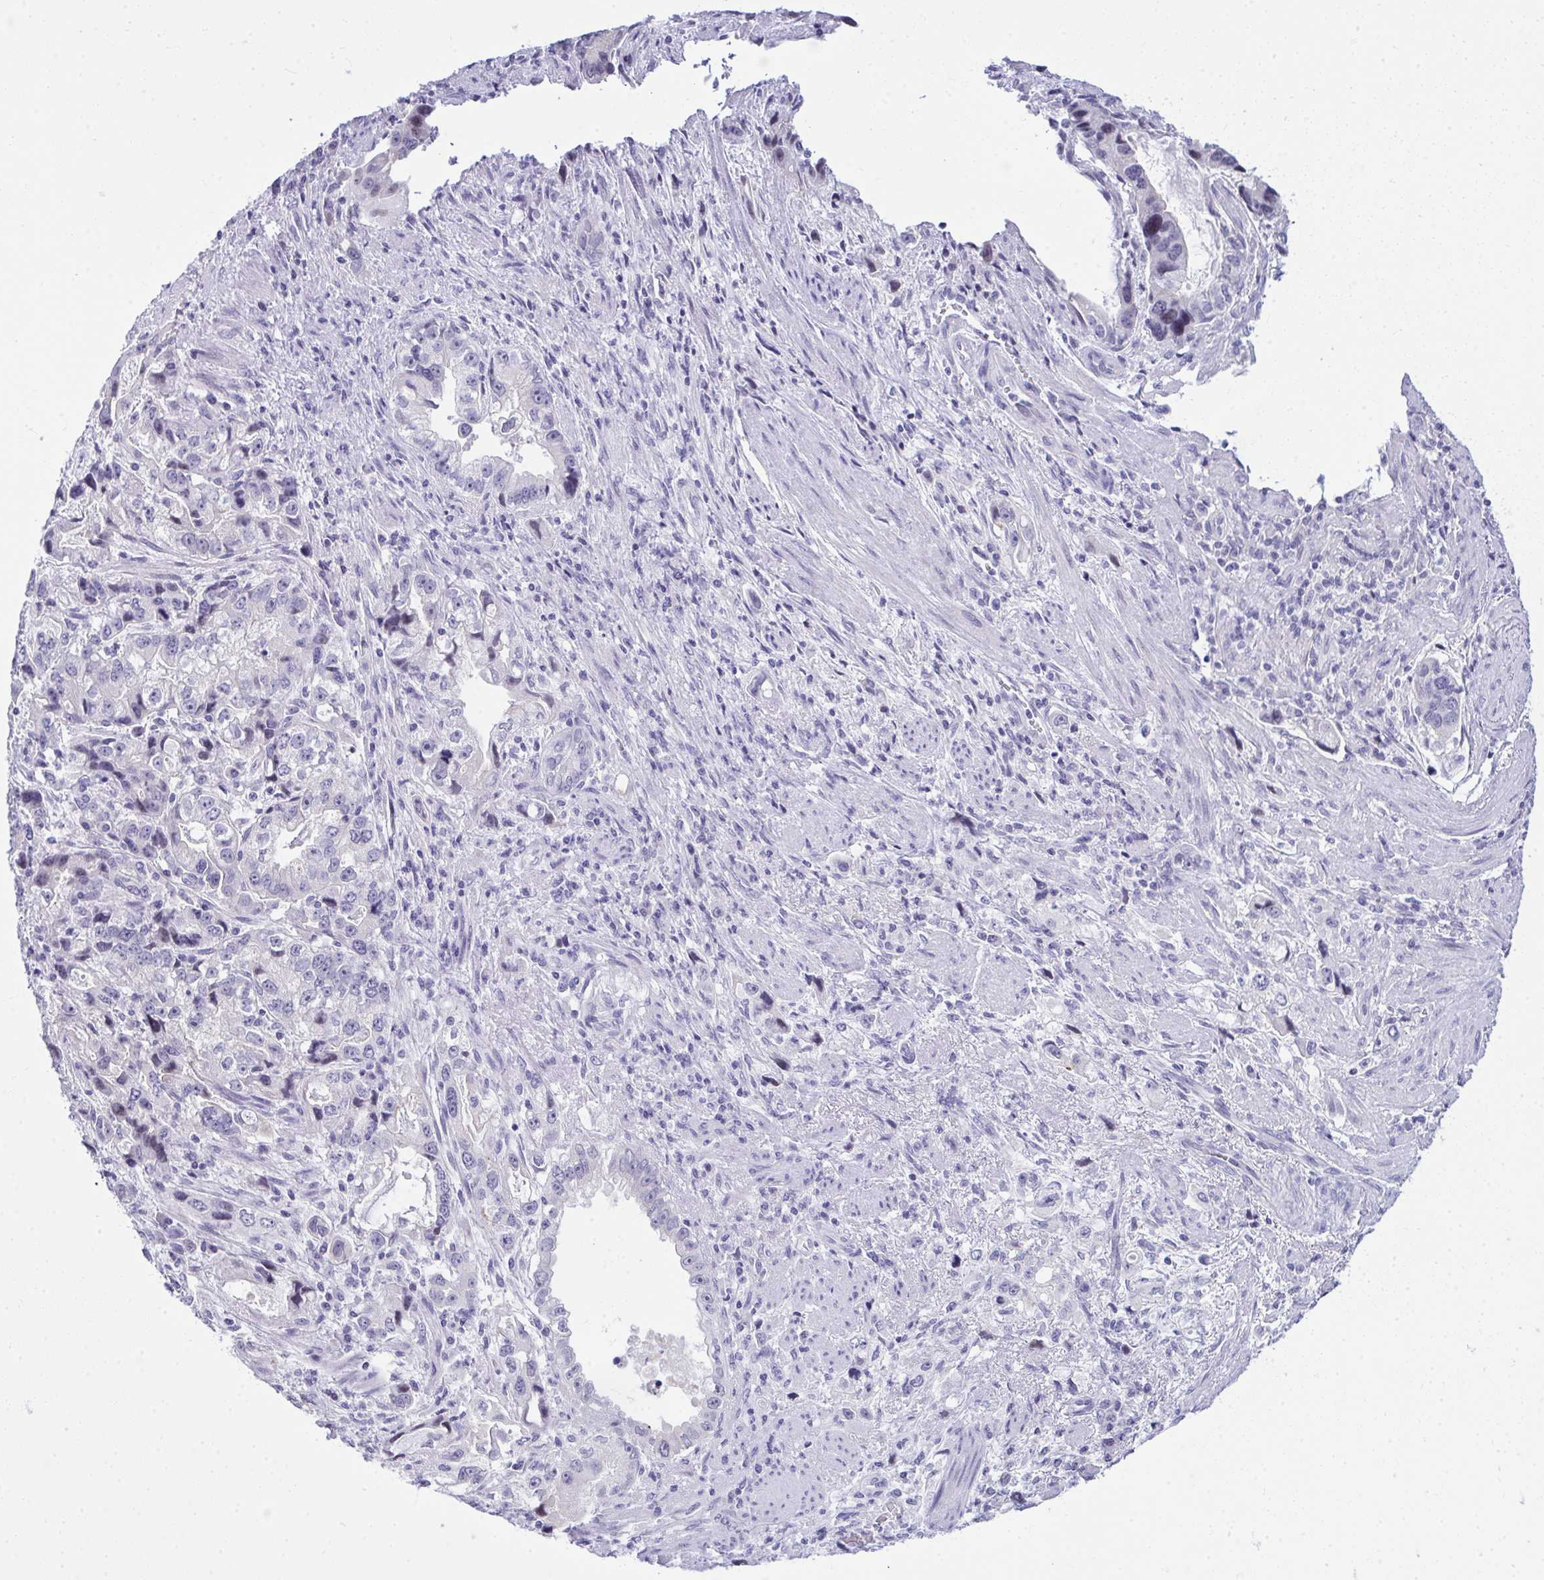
{"staining": {"intensity": "negative", "quantity": "none", "location": "none"}, "tissue": "stomach cancer", "cell_type": "Tumor cells", "image_type": "cancer", "snomed": [{"axis": "morphology", "description": "Adenocarcinoma, NOS"}, {"axis": "topography", "description": "Stomach, lower"}], "caption": "This is an immunohistochemistry micrograph of stomach cancer (adenocarcinoma). There is no staining in tumor cells.", "gene": "EID3", "patient": {"sex": "female", "age": 93}}